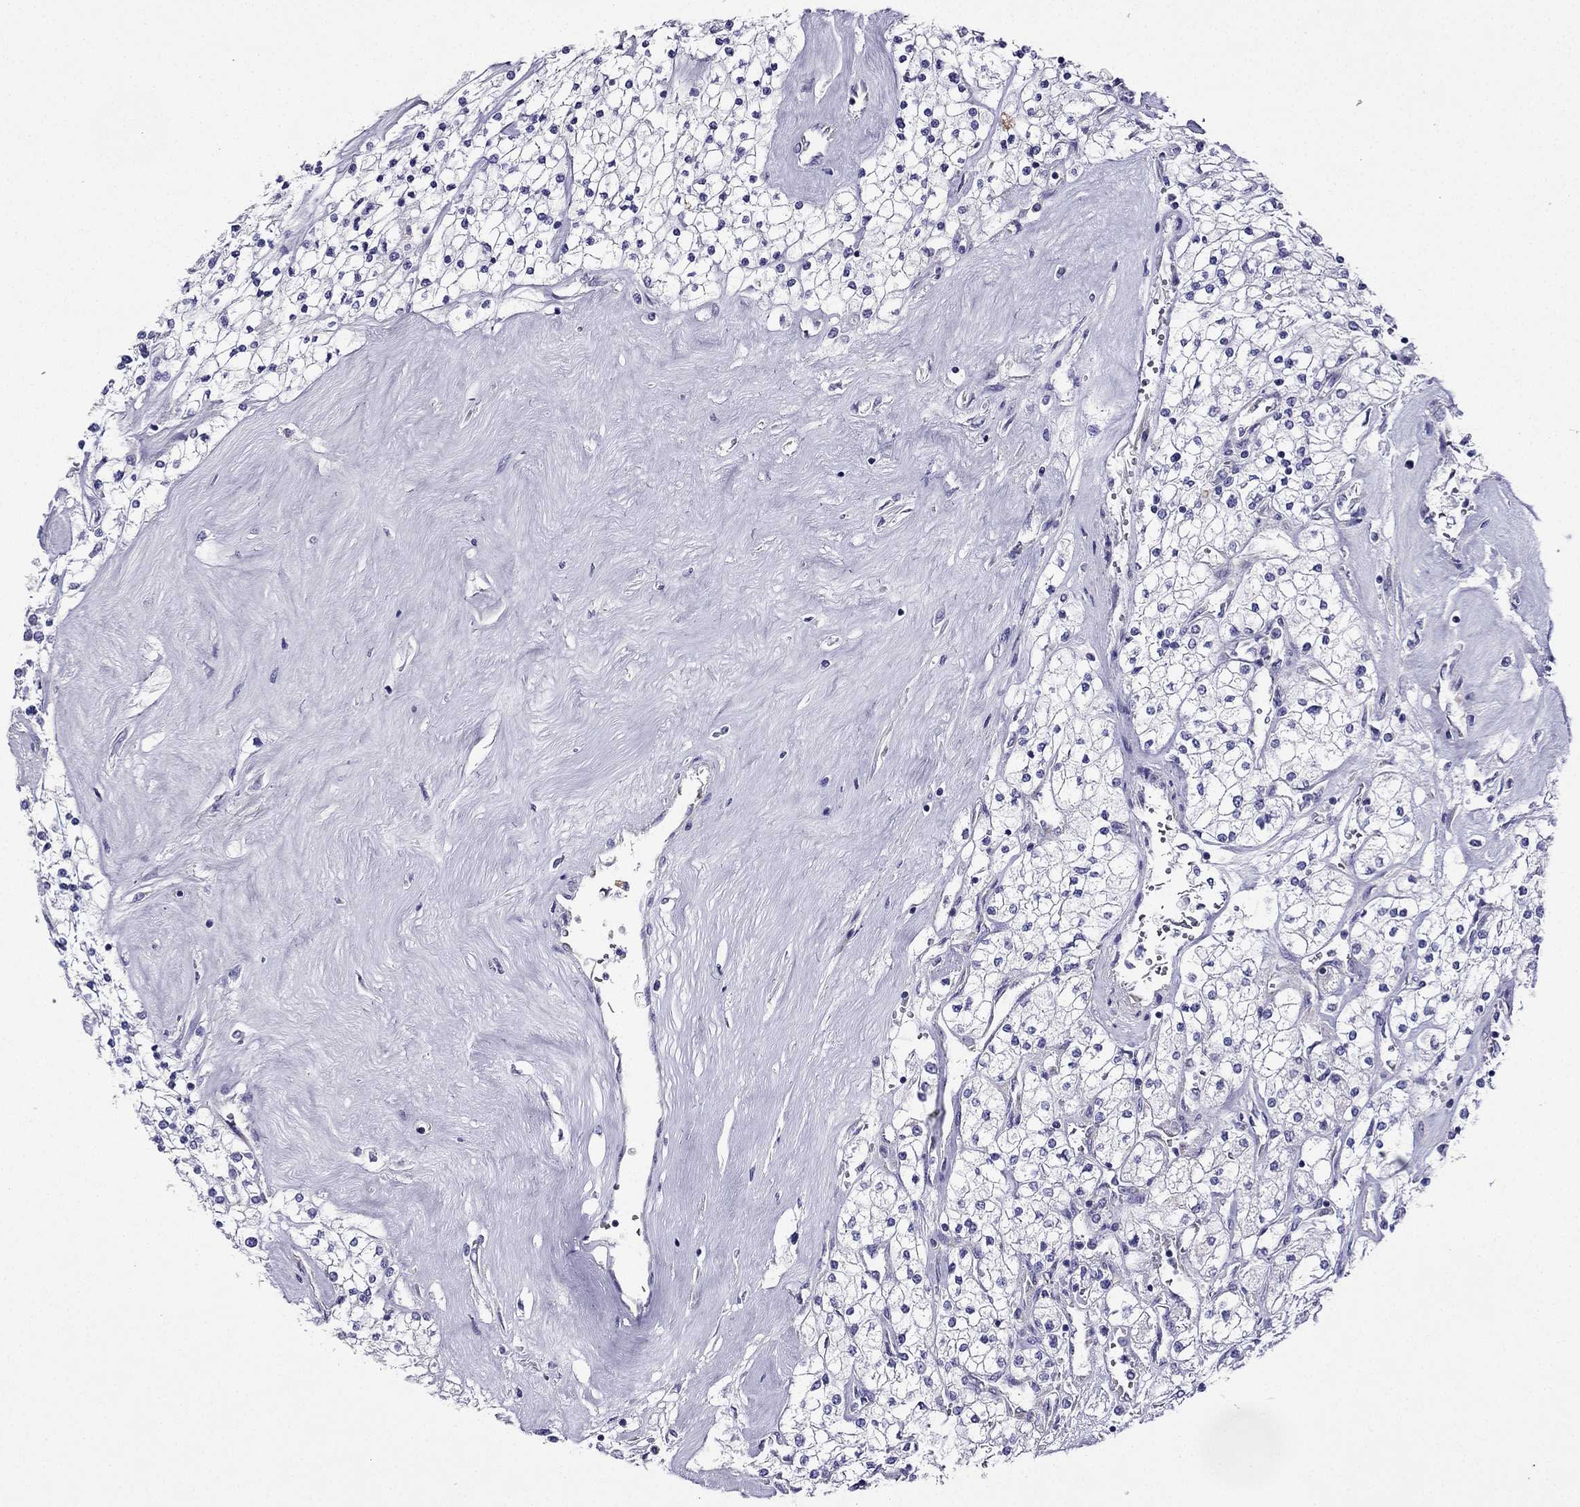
{"staining": {"intensity": "negative", "quantity": "none", "location": "none"}, "tissue": "renal cancer", "cell_type": "Tumor cells", "image_type": "cancer", "snomed": [{"axis": "morphology", "description": "Adenocarcinoma, NOS"}, {"axis": "topography", "description": "Kidney"}], "caption": "DAB (3,3'-diaminobenzidine) immunohistochemical staining of human adenocarcinoma (renal) demonstrates no significant staining in tumor cells.", "gene": "KIF5A", "patient": {"sex": "male", "age": 80}}